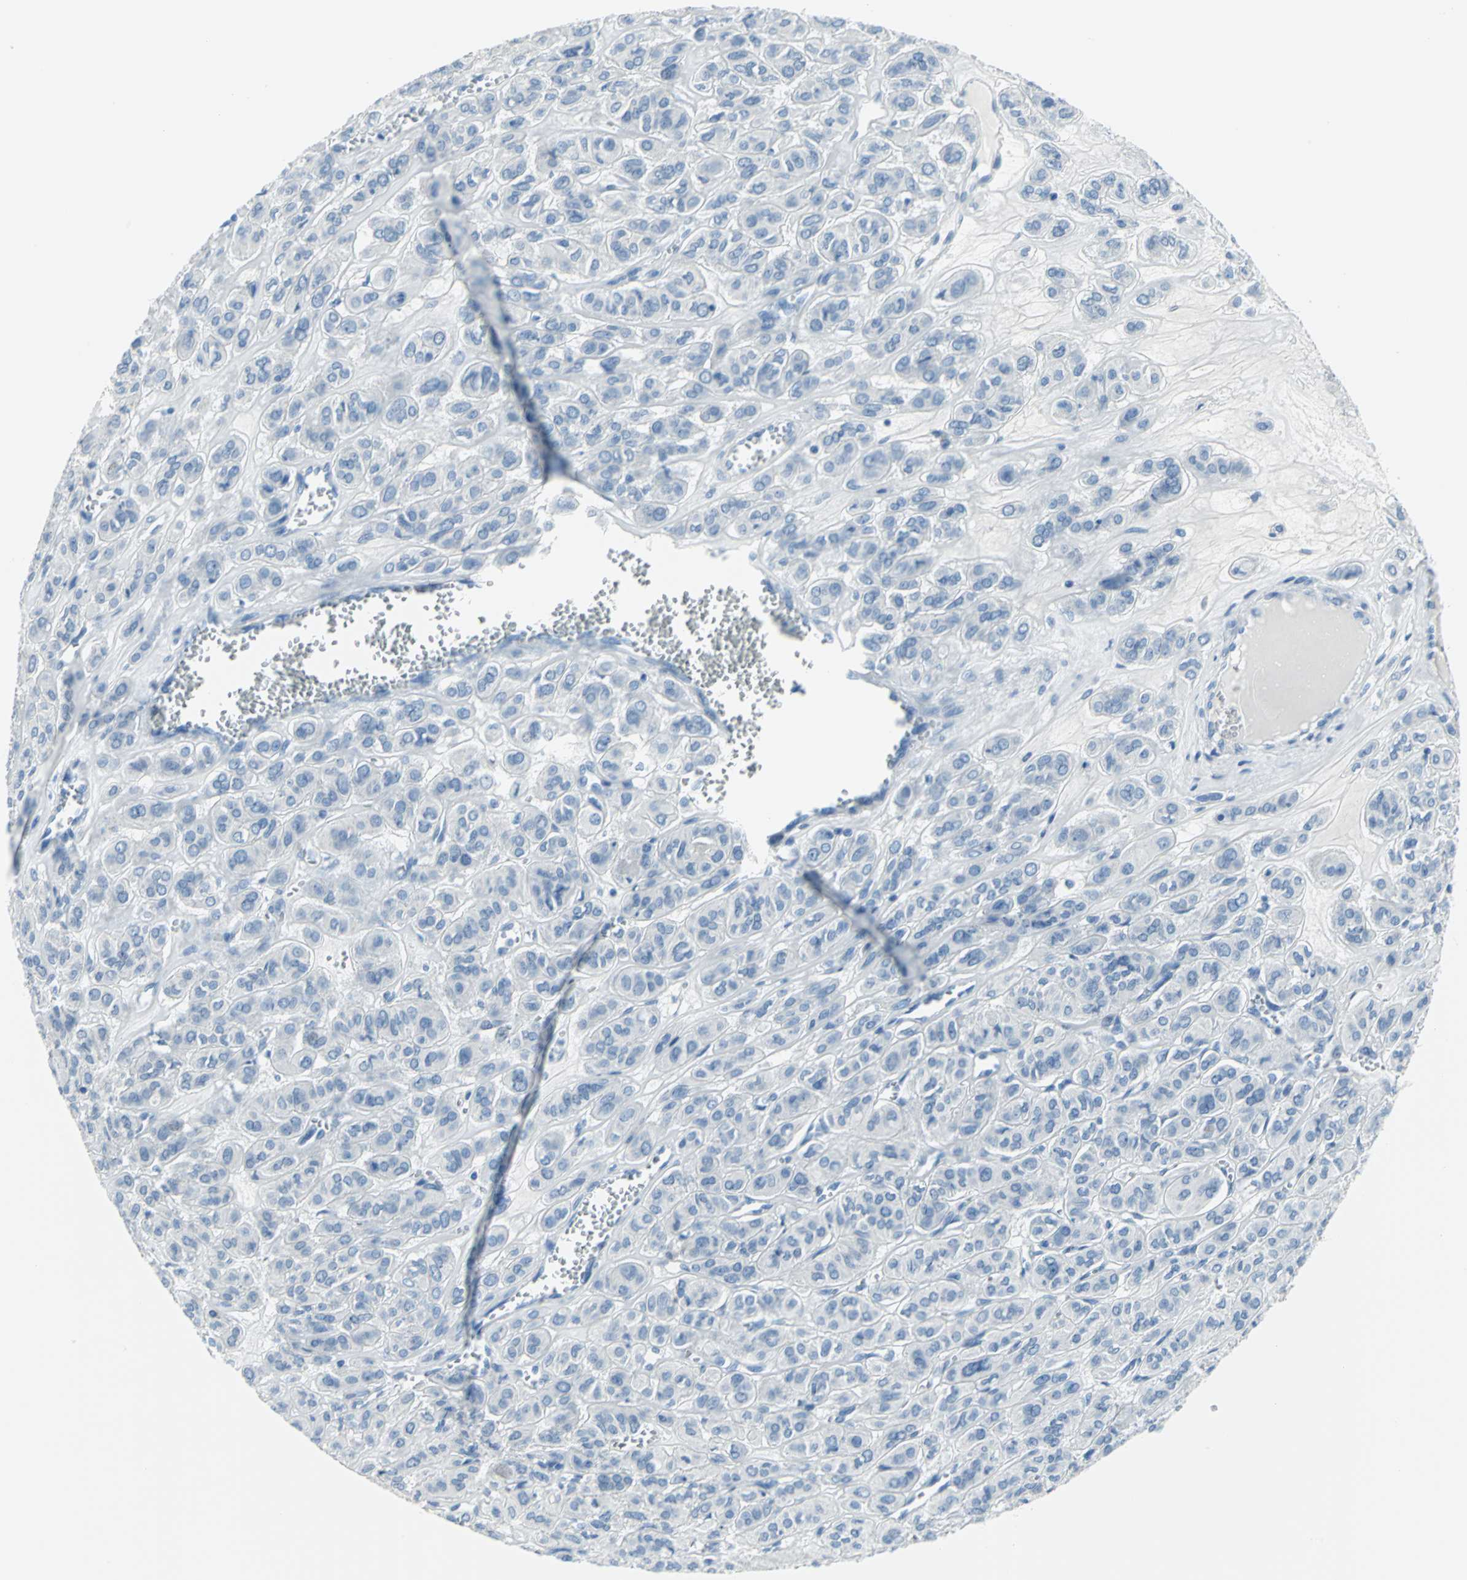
{"staining": {"intensity": "negative", "quantity": "none", "location": "none"}, "tissue": "thyroid cancer", "cell_type": "Tumor cells", "image_type": "cancer", "snomed": [{"axis": "morphology", "description": "Follicular adenoma carcinoma, NOS"}, {"axis": "topography", "description": "Thyroid gland"}], "caption": "A histopathology image of thyroid cancer stained for a protein exhibits no brown staining in tumor cells. (DAB IHC, high magnification).", "gene": "DNAI2", "patient": {"sex": "female", "age": 71}}